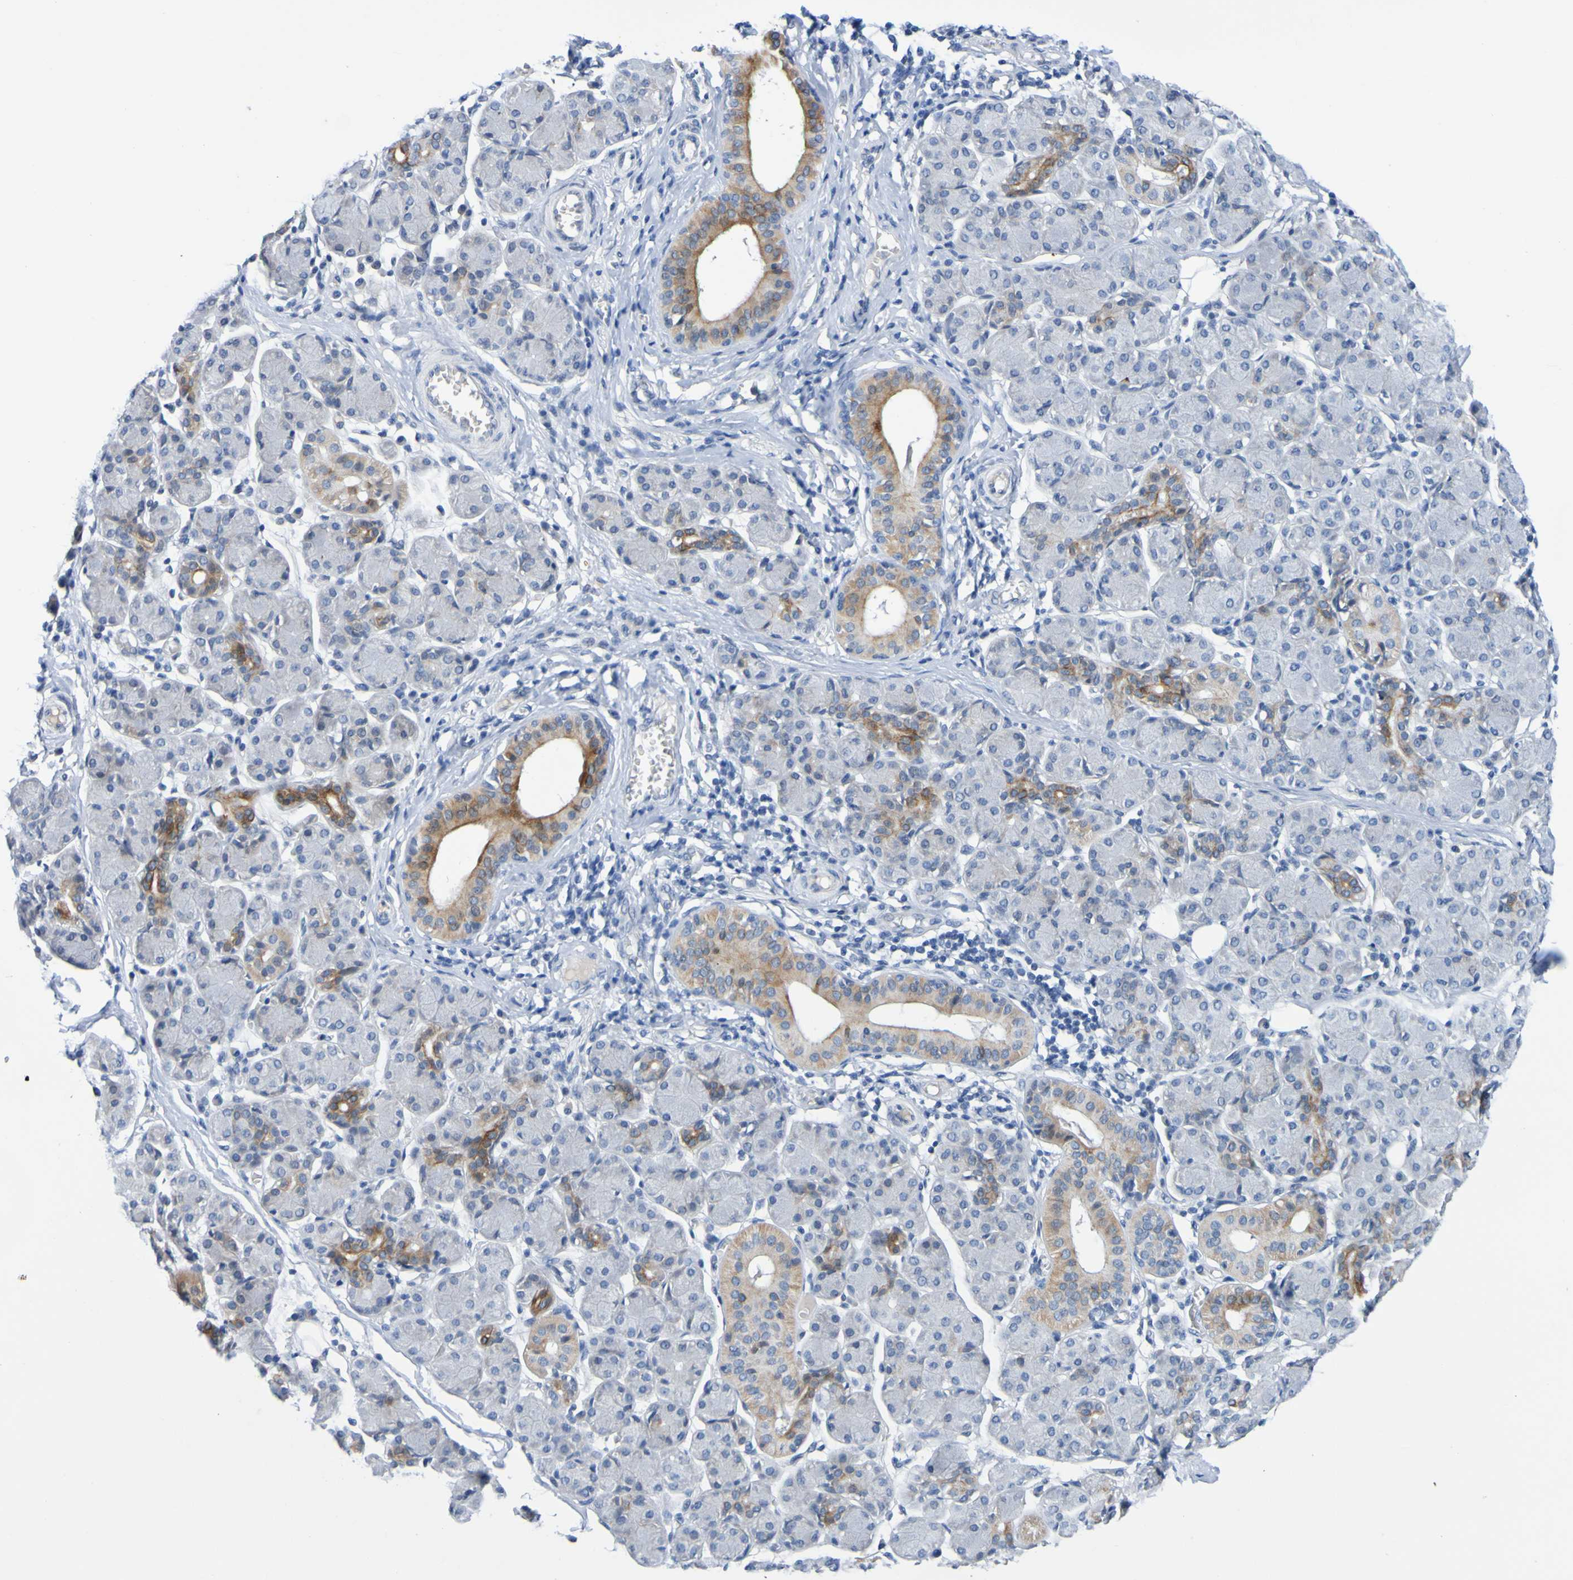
{"staining": {"intensity": "moderate", "quantity": "25%-75%", "location": "cytoplasmic/membranous"}, "tissue": "salivary gland", "cell_type": "Glandular cells", "image_type": "normal", "snomed": [{"axis": "morphology", "description": "Normal tissue, NOS"}, {"axis": "morphology", "description": "Inflammation, NOS"}, {"axis": "topography", "description": "Lymph node"}, {"axis": "topography", "description": "Salivary gland"}], "caption": "A high-resolution image shows immunohistochemistry (IHC) staining of benign salivary gland, which displays moderate cytoplasmic/membranous staining in about 25%-75% of glandular cells.", "gene": "VMA21", "patient": {"sex": "male", "age": 3}}